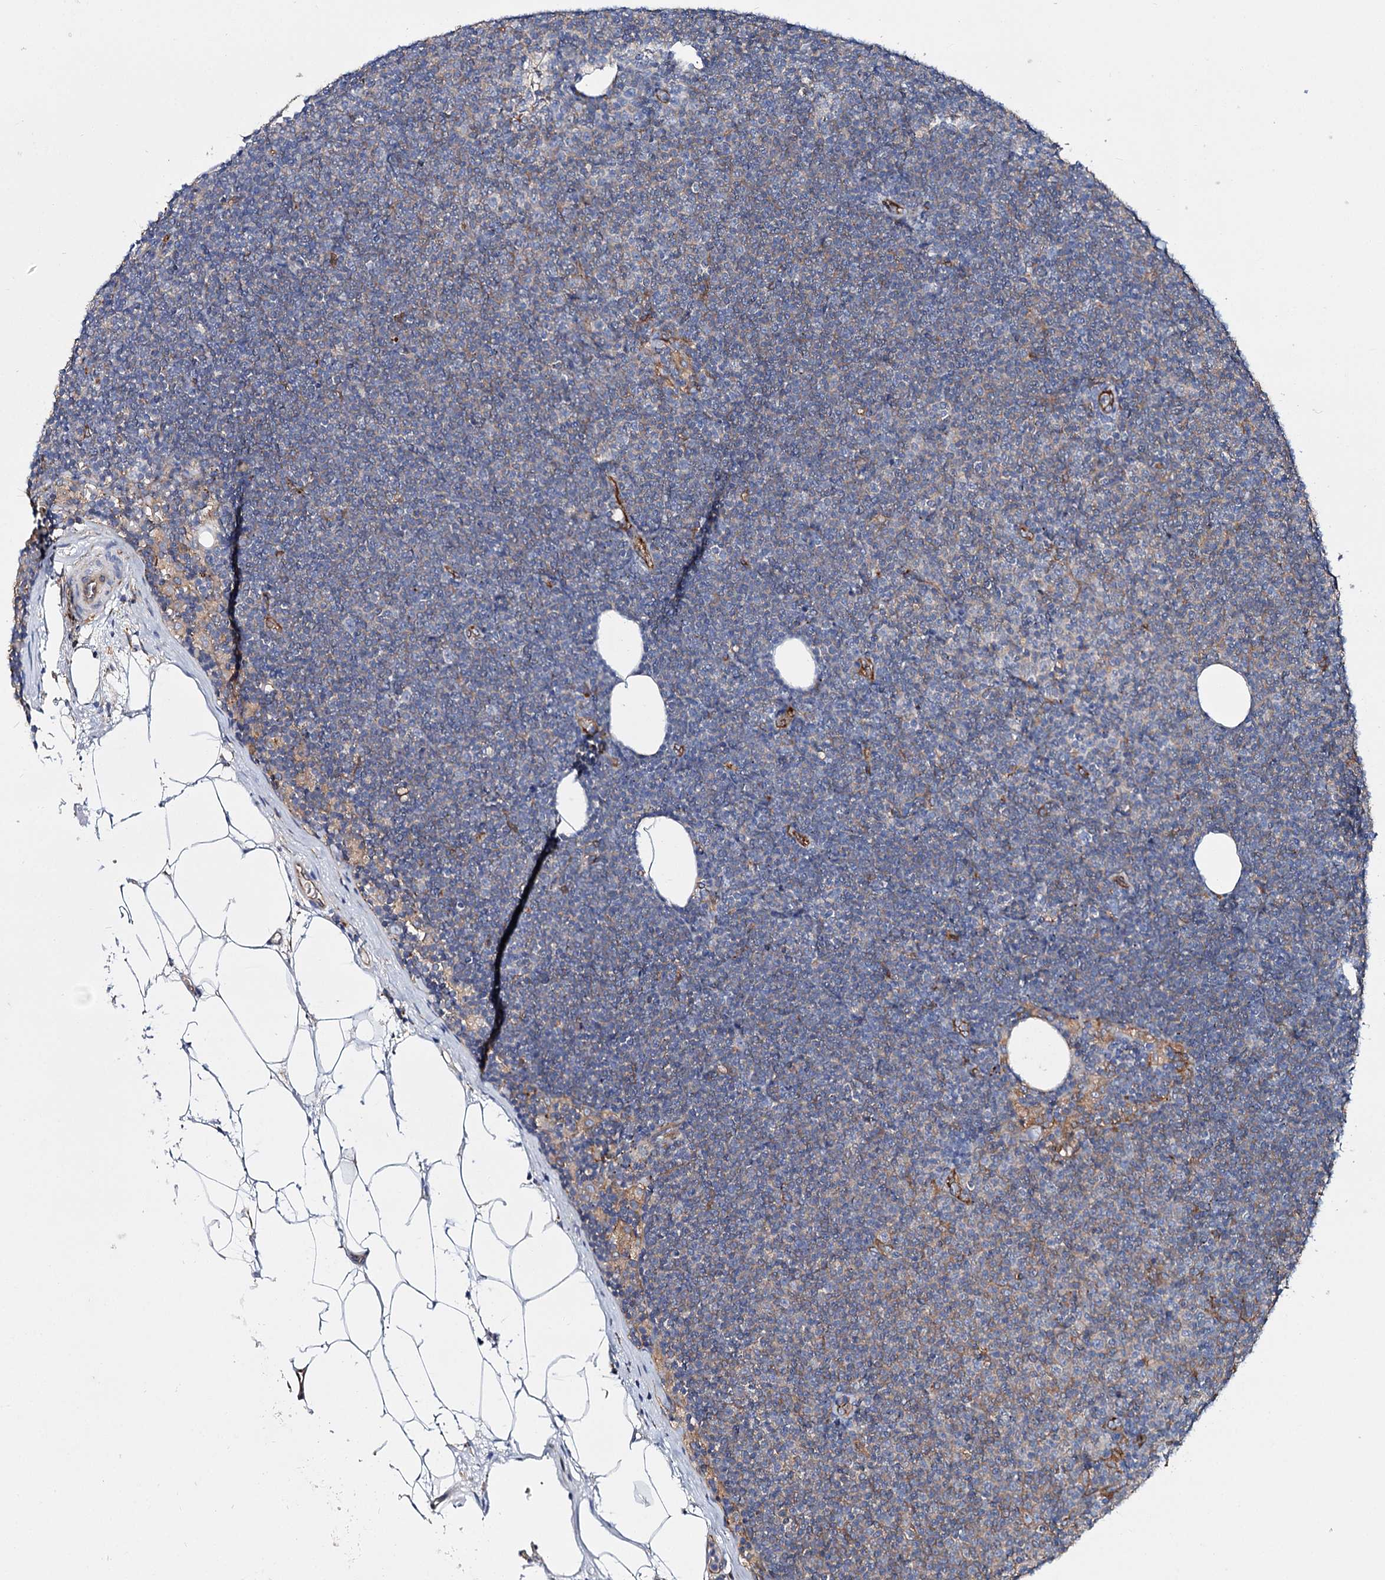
{"staining": {"intensity": "negative", "quantity": "none", "location": "none"}, "tissue": "lymphoma", "cell_type": "Tumor cells", "image_type": "cancer", "snomed": [{"axis": "morphology", "description": "Malignant lymphoma, non-Hodgkin's type, Low grade"}, {"axis": "topography", "description": "Lymph node"}], "caption": "Tumor cells show no significant expression in malignant lymphoma, non-Hodgkin's type (low-grade).", "gene": "GUSB", "patient": {"sex": "female", "age": 53}}